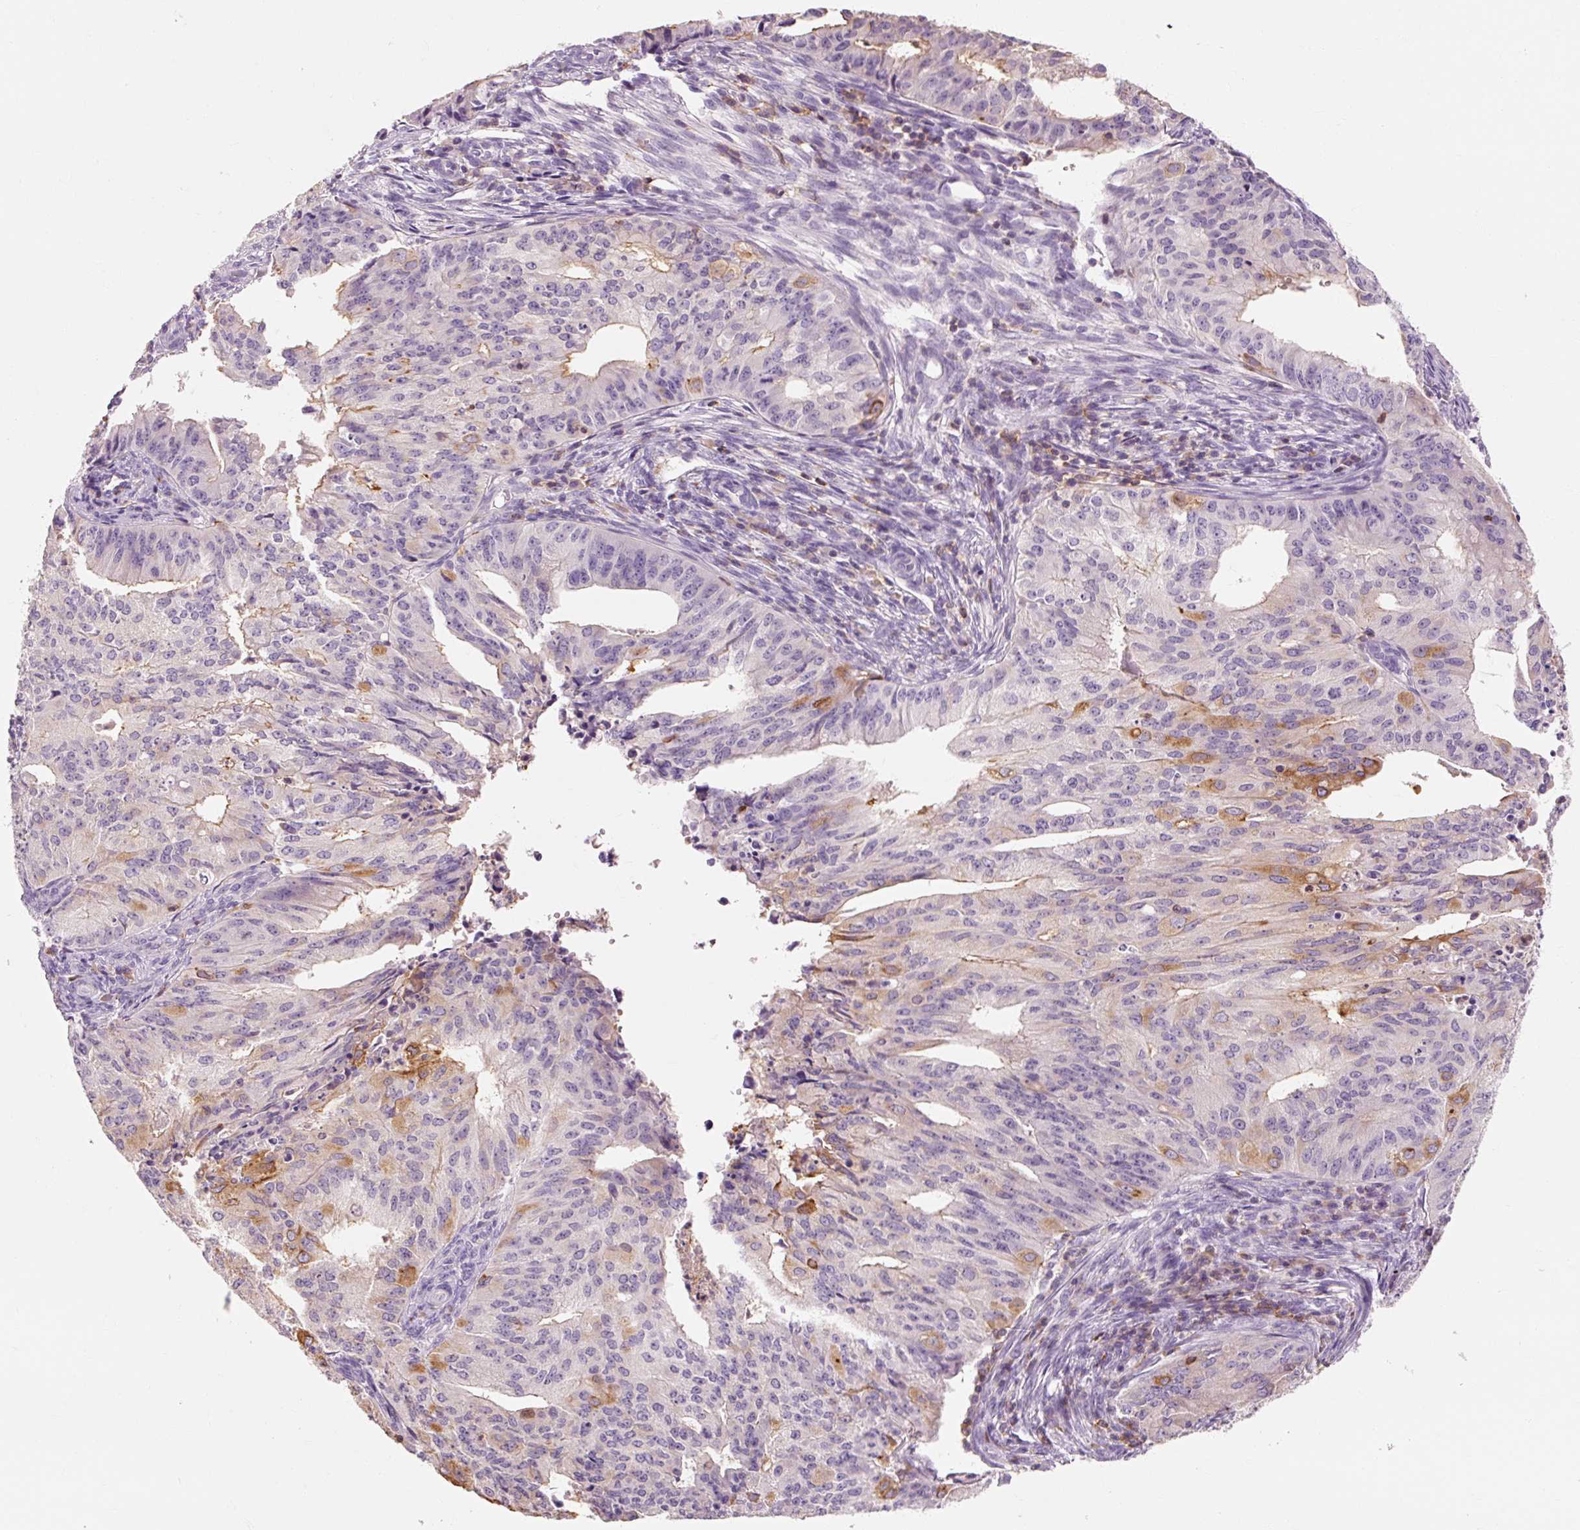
{"staining": {"intensity": "moderate", "quantity": "<25%", "location": "cytoplasmic/membranous"}, "tissue": "endometrial cancer", "cell_type": "Tumor cells", "image_type": "cancer", "snomed": [{"axis": "morphology", "description": "Adenocarcinoma, NOS"}, {"axis": "topography", "description": "Endometrium"}], "caption": "Immunohistochemical staining of endometrial cancer (adenocarcinoma) exhibits moderate cytoplasmic/membranous protein expression in about <25% of tumor cells.", "gene": "OR8K1", "patient": {"sex": "female", "age": 50}}